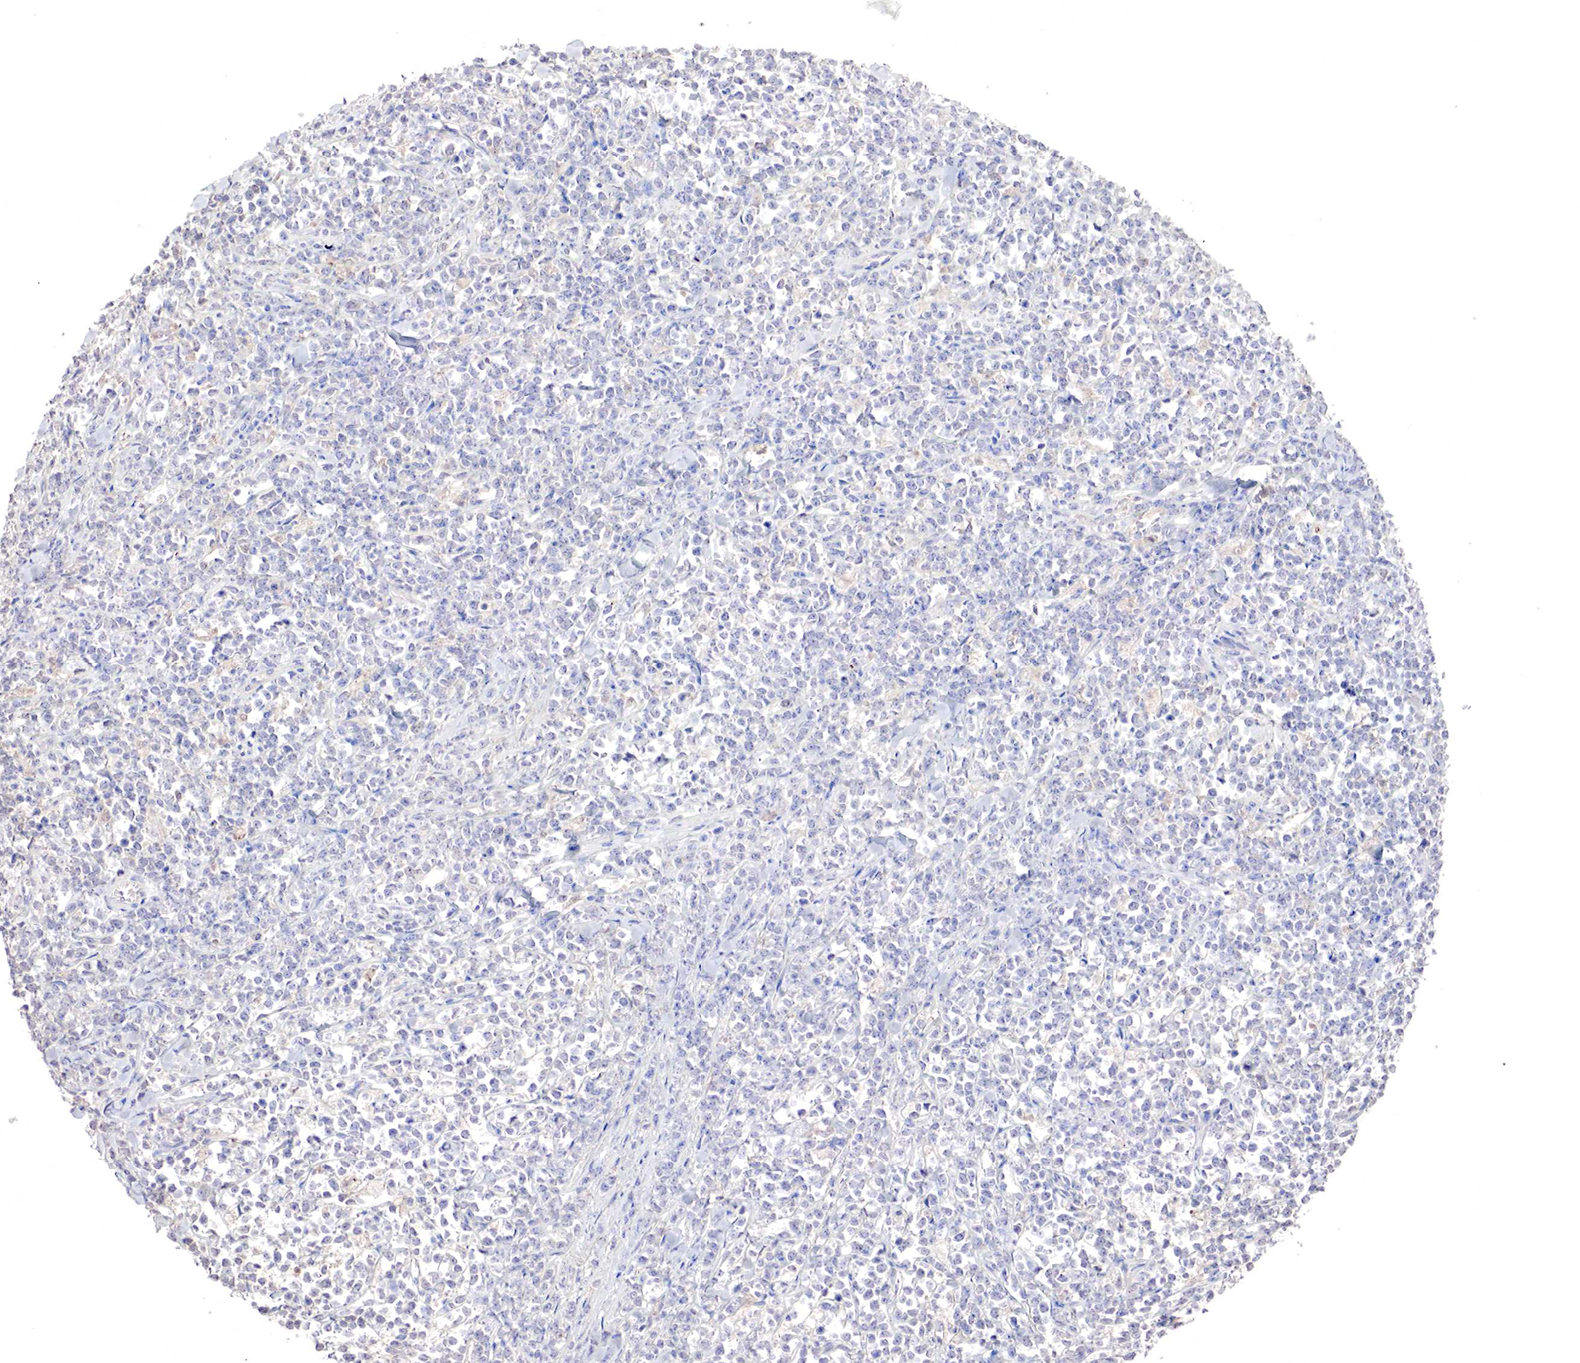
{"staining": {"intensity": "negative", "quantity": "none", "location": "none"}, "tissue": "lymphoma", "cell_type": "Tumor cells", "image_type": "cancer", "snomed": [{"axis": "morphology", "description": "Malignant lymphoma, non-Hodgkin's type, High grade"}, {"axis": "topography", "description": "Small intestine"}, {"axis": "topography", "description": "Colon"}], "caption": "Tumor cells are negative for protein expression in human lymphoma.", "gene": "GATA1", "patient": {"sex": "male", "age": 8}}